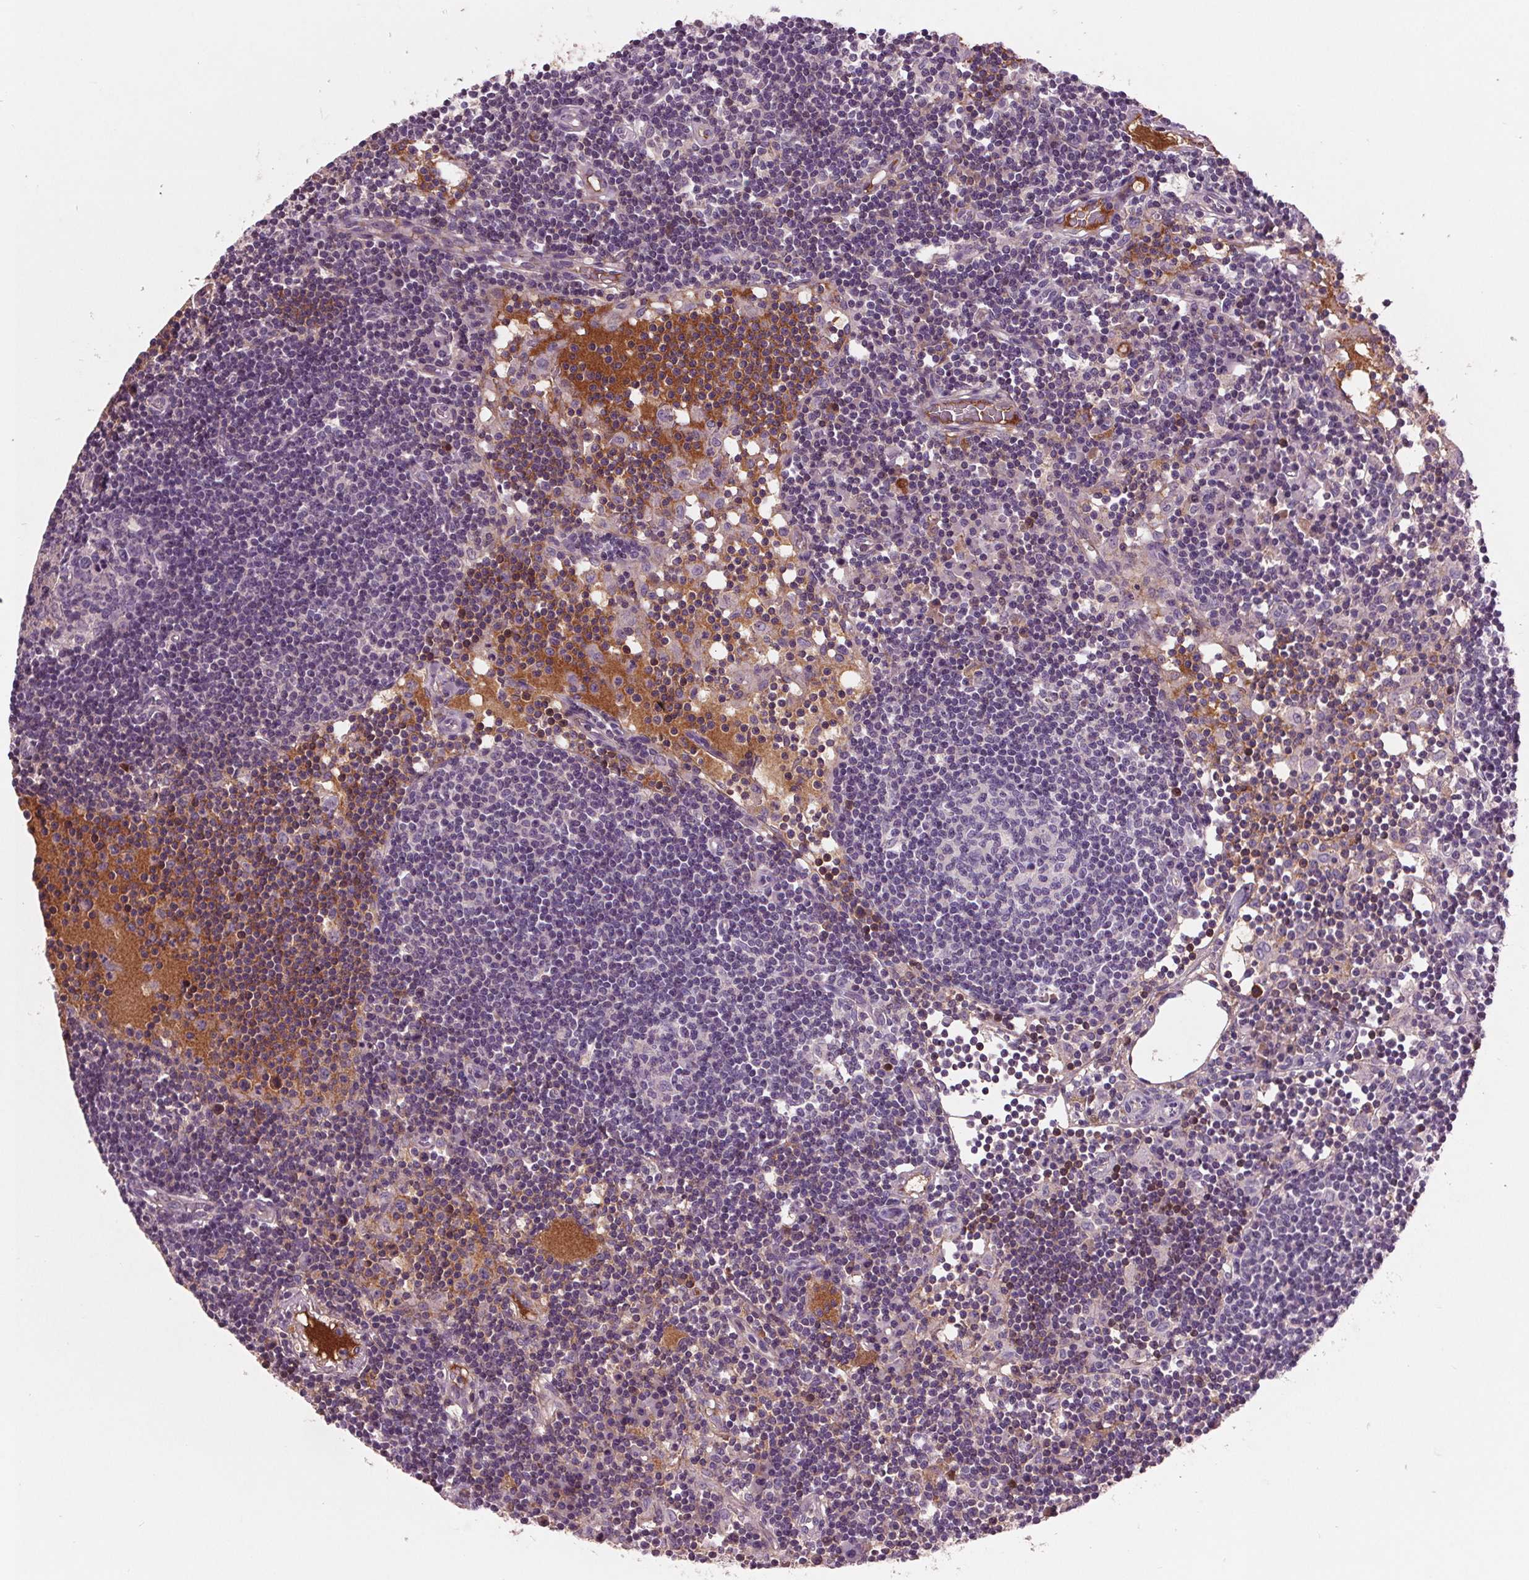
{"staining": {"intensity": "negative", "quantity": "none", "location": "none"}, "tissue": "lymph node", "cell_type": "Germinal center cells", "image_type": "normal", "snomed": [{"axis": "morphology", "description": "Normal tissue, NOS"}, {"axis": "topography", "description": "Lymph node"}], "caption": "A high-resolution image shows IHC staining of benign lymph node, which shows no significant positivity in germinal center cells. Brightfield microscopy of IHC stained with DAB (brown) and hematoxylin (blue), captured at high magnification.", "gene": "C6", "patient": {"sex": "female", "age": 72}}